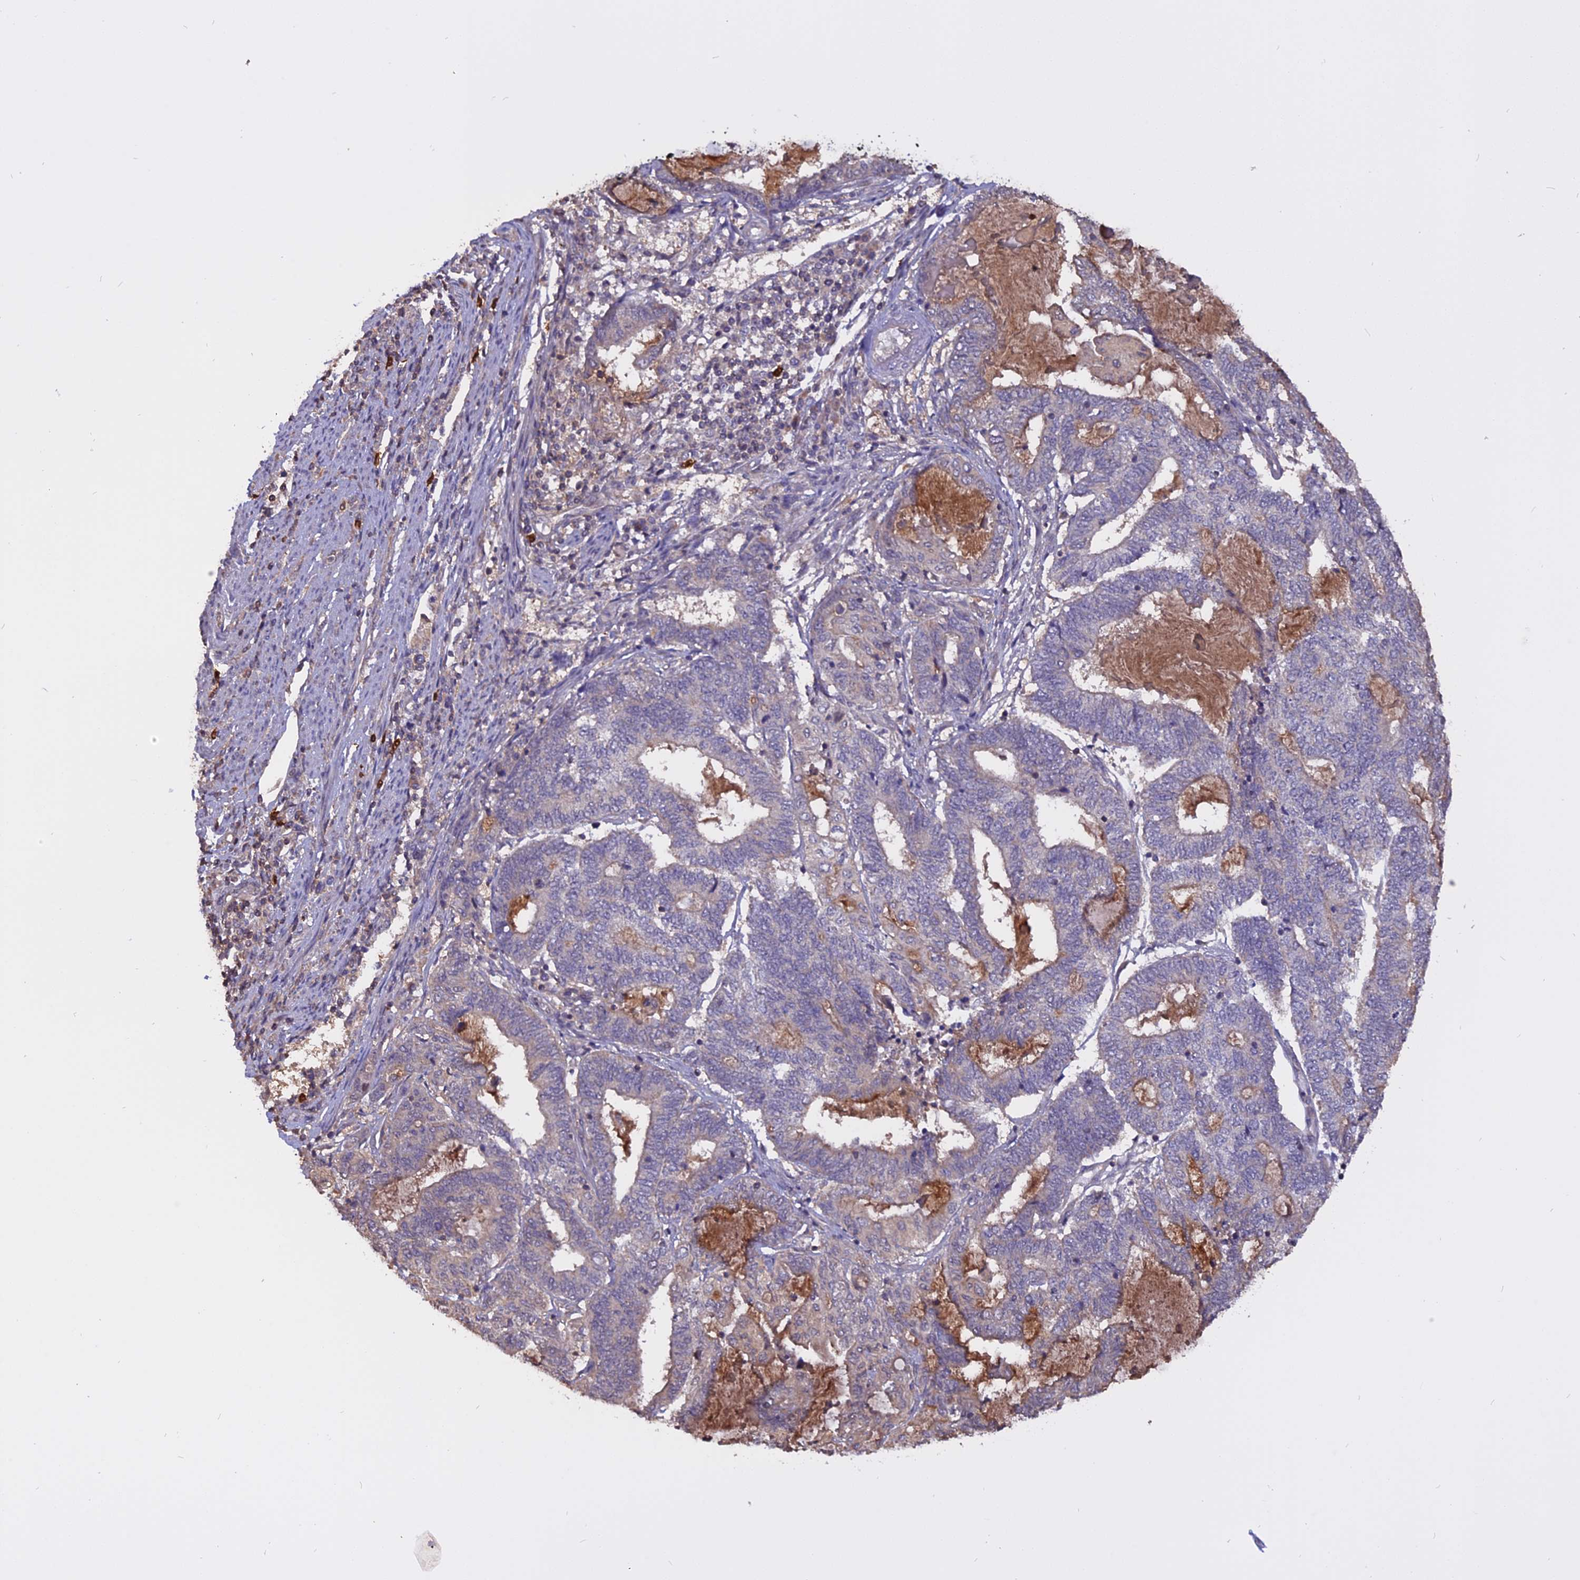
{"staining": {"intensity": "negative", "quantity": "none", "location": "none"}, "tissue": "endometrial cancer", "cell_type": "Tumor cells", "image_type": "cancer", "snomed": [{"axis": "morphology", "description": "Adenocarcinoma, NOS"}, {"axis": "topography", "description": "Uterus"}, {"axis": "topography", "description": "Endometrium"}], "caption": "Immunohistochemical staining of endometrial cancer displays no significant staining in tumor cells.", "gene": "CARMIL2", "patient": {"sex": "female", "age": 70}}